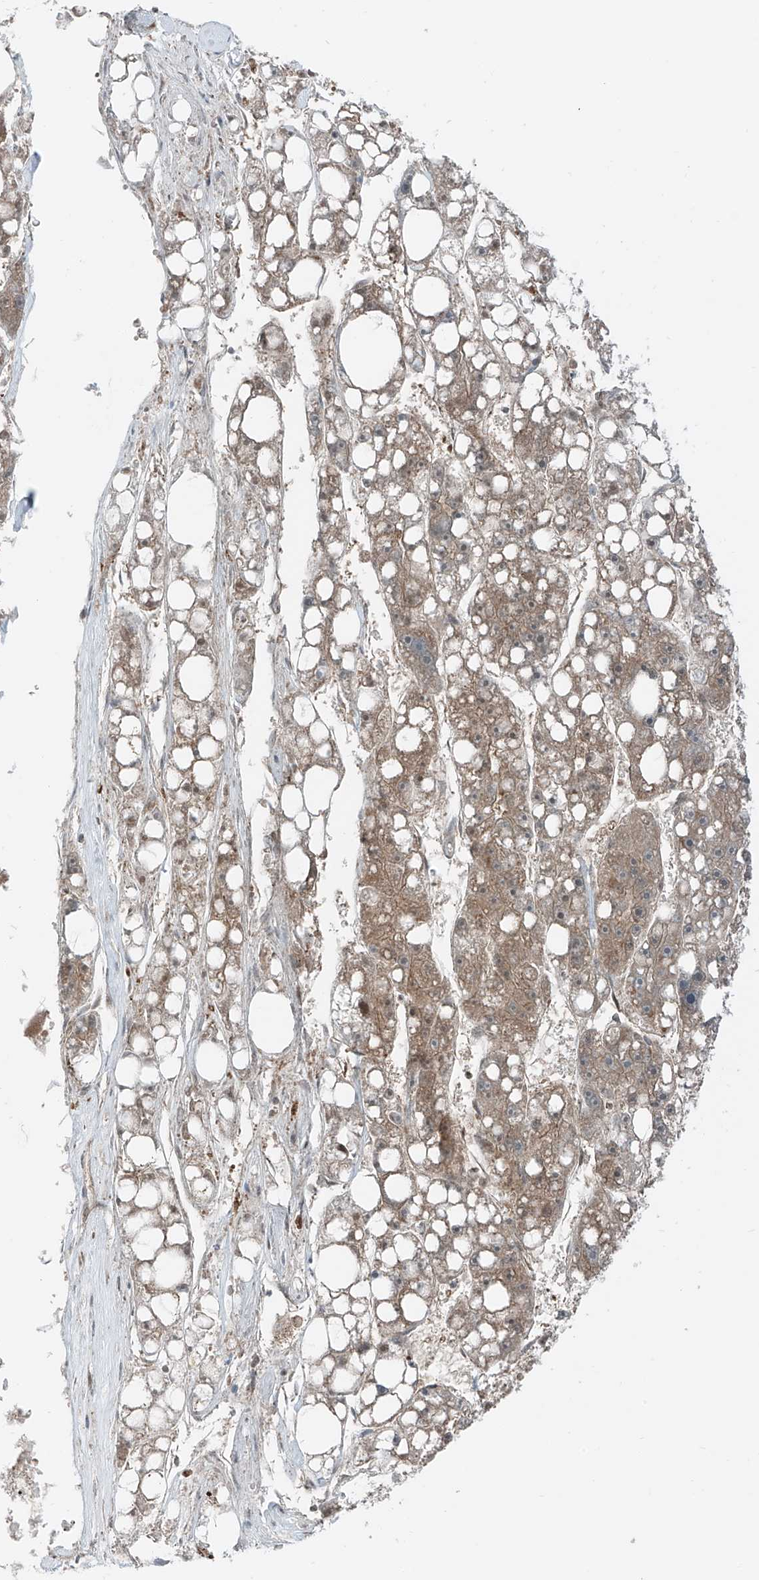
{"staining": {"intensity": "moderate", "quantity": ">75%", "location": "cytoplasmic/membranous"}, "tissue": "liver cancer", "cell_type": "Tumor cells", "image_type": "cancer", "snomed": [{"axis": "morphology", "description": "Carcinoma, Hepatocellular, NOS"}, {"axis": "topography", "description": "Liver"}], "caption": "Protein staining exhibits moderate cytoplasmic/membranous expression in about >75% of tumor cells in liver cancer (hepatocellular carcinoma). The protein is shown in brown color, while the nuclei are stained blue.", "gene": "USP48", "patient": {"sex": "female", "age": 61}}